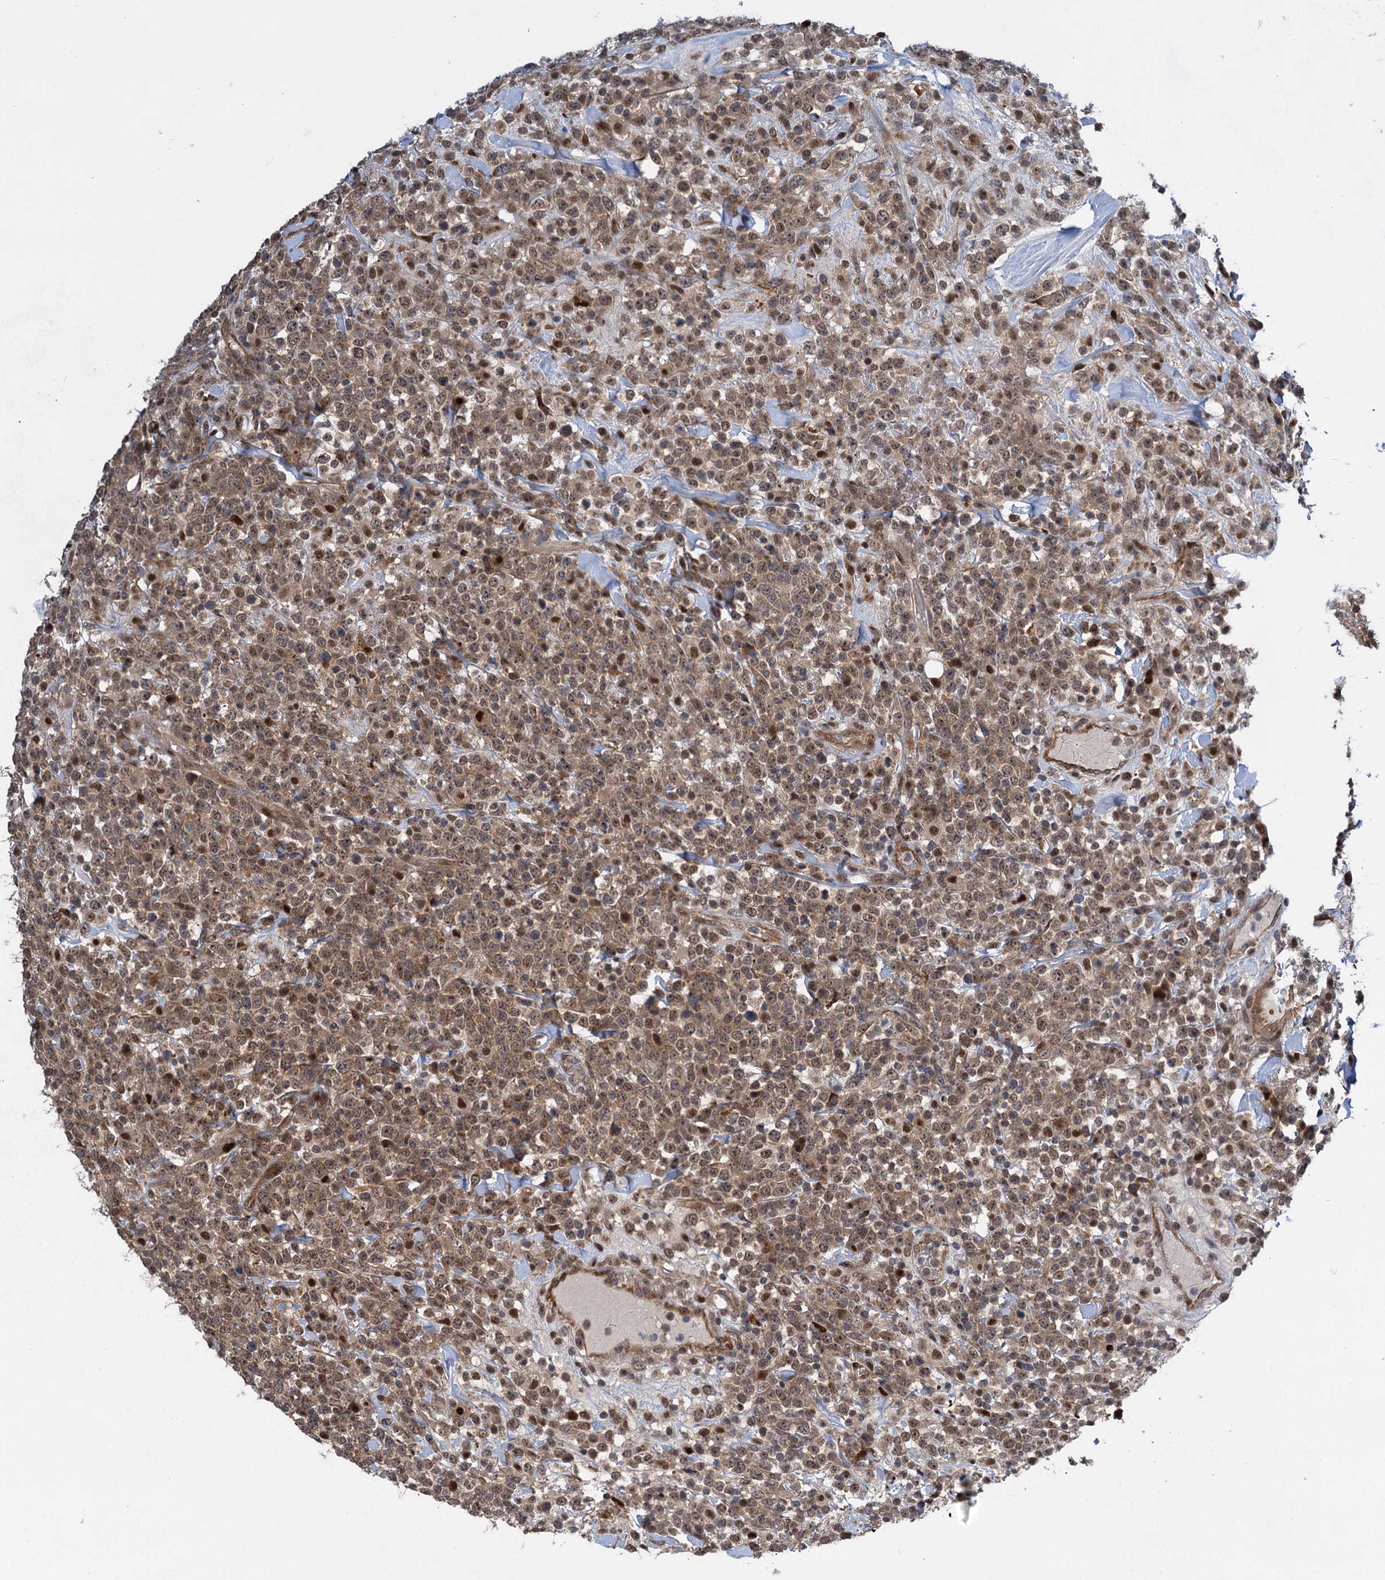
{"staining": {"intensity": "moderate", "quantity": ">75%", "location": "cytoplasmic/membranous,nuclear"}, "tissue": "lymphoma", "cell_type": "Tumor cells", "image_type": "cancer", "snomed": [{"axis": "morphology", "description": "Malignant lymphoma, non-Hodgkin's type, High grade"}, {"axis": "topography", "description": "Colon"}], "caption": "About >75% of tumor cells in human lymphoma reveal moderate cytoplasmic/membranous and nuclear protein expression as visualized by brown immunohistochemical staining.", "gene": "GPBP1", "patient": {"sex": "female", "age": 53}}